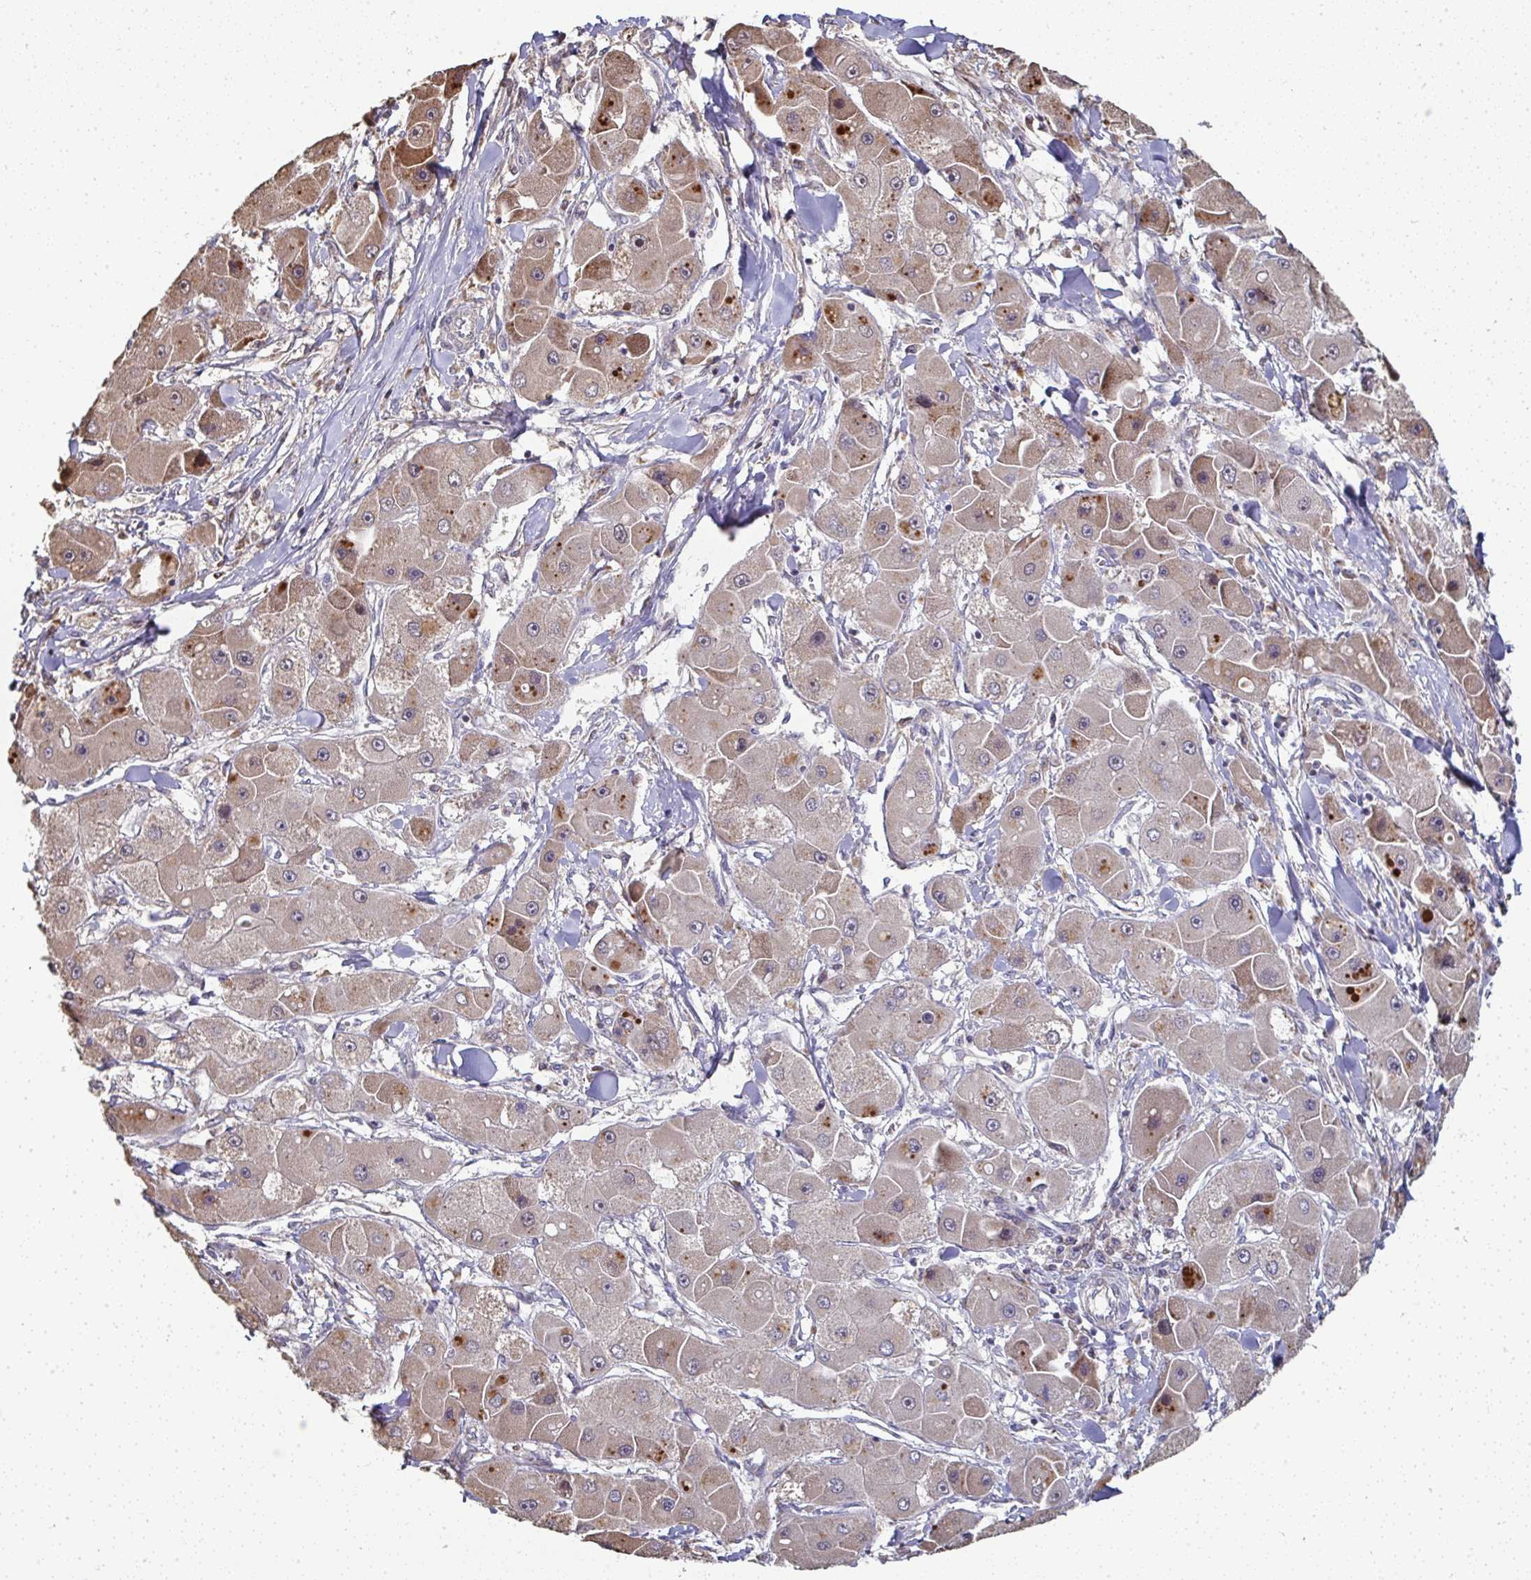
{"staining": {"intensity": "moderate", "quantity": "25%-75%", "location": "cytoplasmic/membranous"}, "tissue": "liver cancer", "cell_type": "Tumor cells", "image_type": "cancer", "snomed": [{"axis": "morphology", "description": "Carcinoma, Hepatocellular, NOS"}, {"axis": "topography", "description": "Liver"}], "caption": "Protein staining of liver cancer (hepatocellular carcinoma) tissue reveals moderate cytoplasmic/membranous expression in about 25%-75% of tumor cells. The staining was performed using DAB (3,3'-diaminobenzidine) to visualize the protein expression in brown, while the nuclei were stained in blue with hematoxylin (Magnification: 20x).", "gene": "AGTPBP1", "patient": {"sex": "male", "age": 24}}